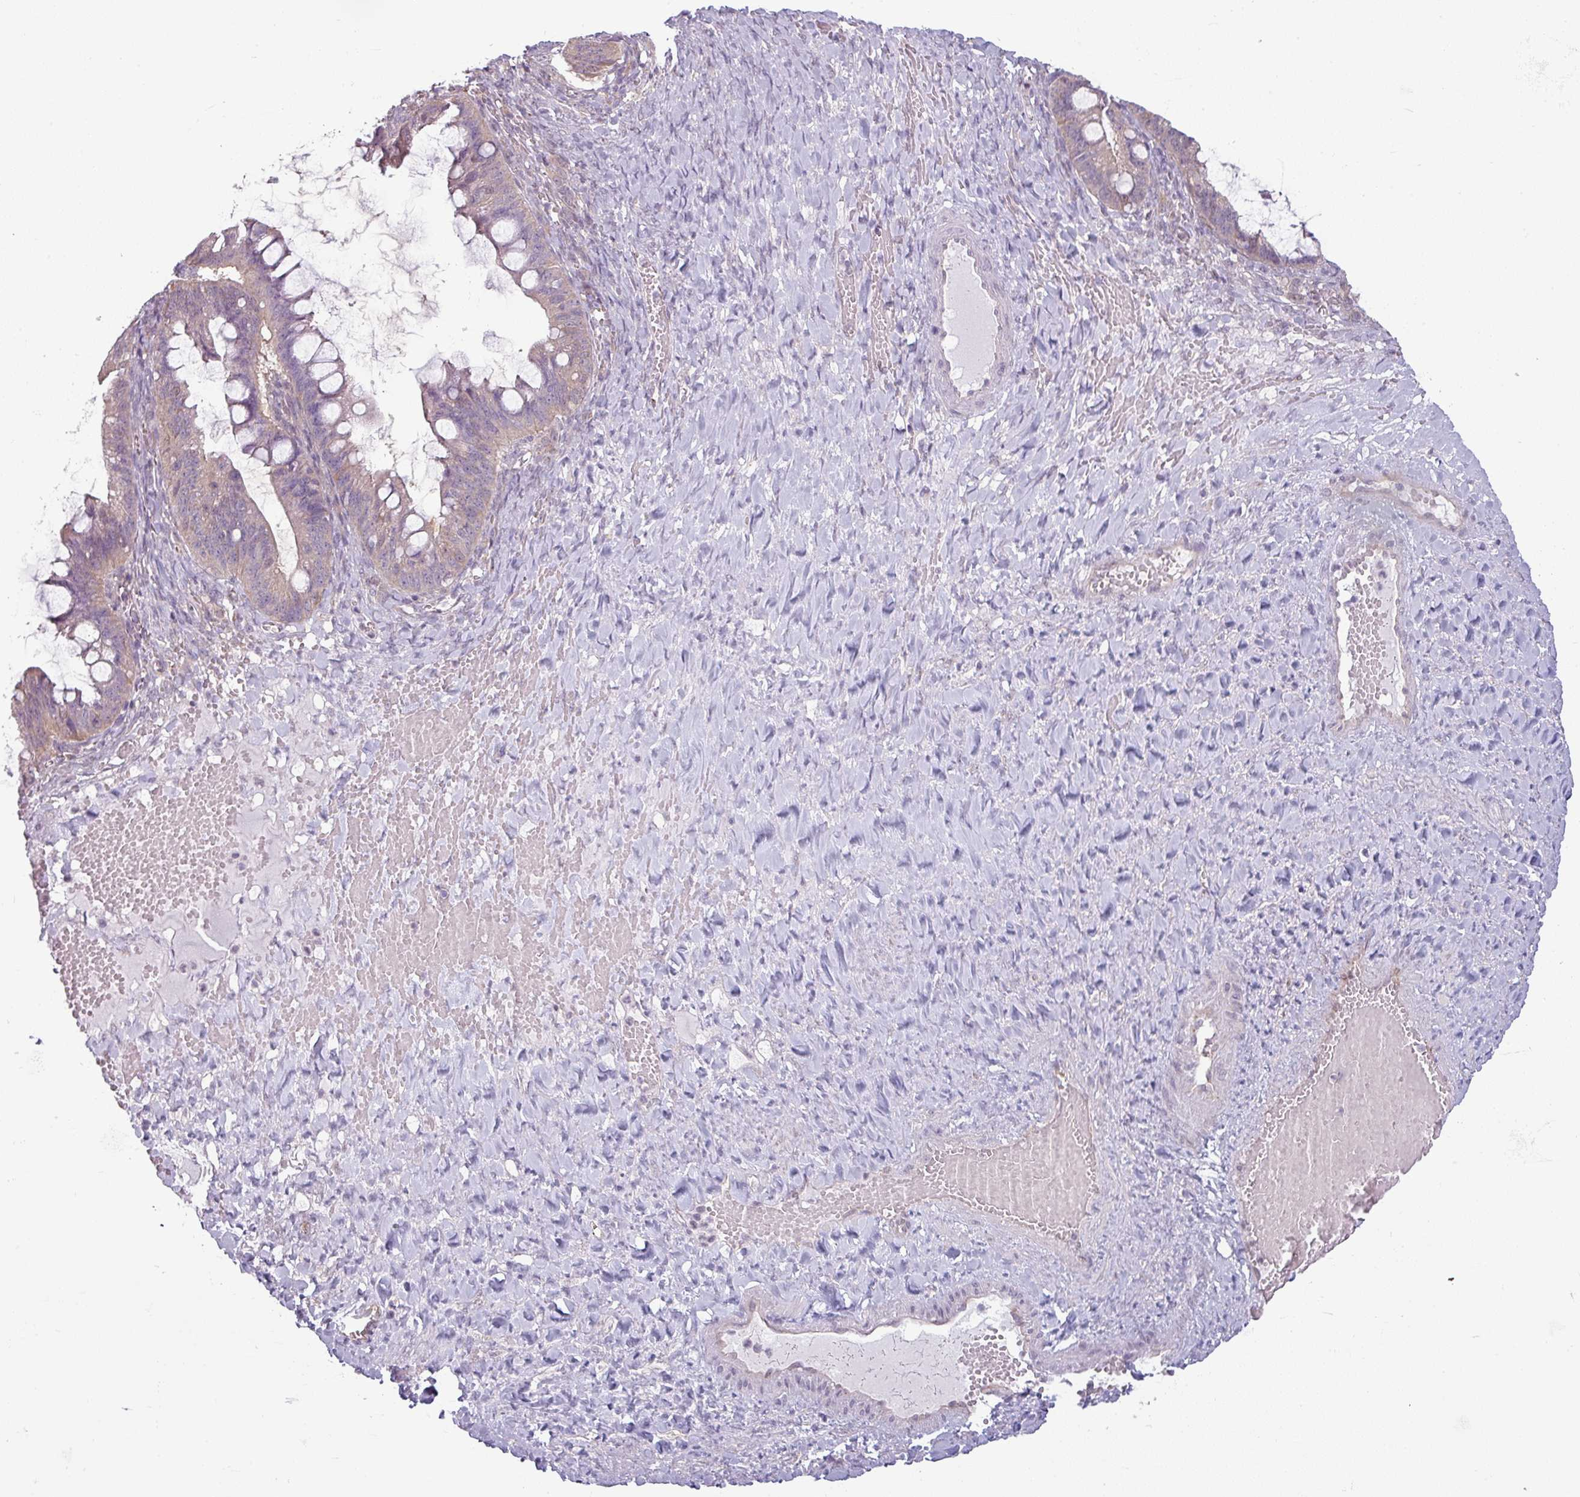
{"staining": {"intensity": "weak", "quantity": "<25%", "location": "cytoplasmic/membranous"}, "tissue": "ovarian cancer", "cell_type": "Tumor cells", "image_type": "cancer", "snomed": [{"axis": "morphology", "description": "Cystadenocarcinoma, mucinous, NOS"}, {"axis": "topography", "description": "Ovary"}], "caption": "Tumor cells are negative for brown protein staining in ovarian cancer (mucinous cystadenocarcinoma).", "gene": "CCDC144A", "patient": {"sex": "female", "age": 73}}